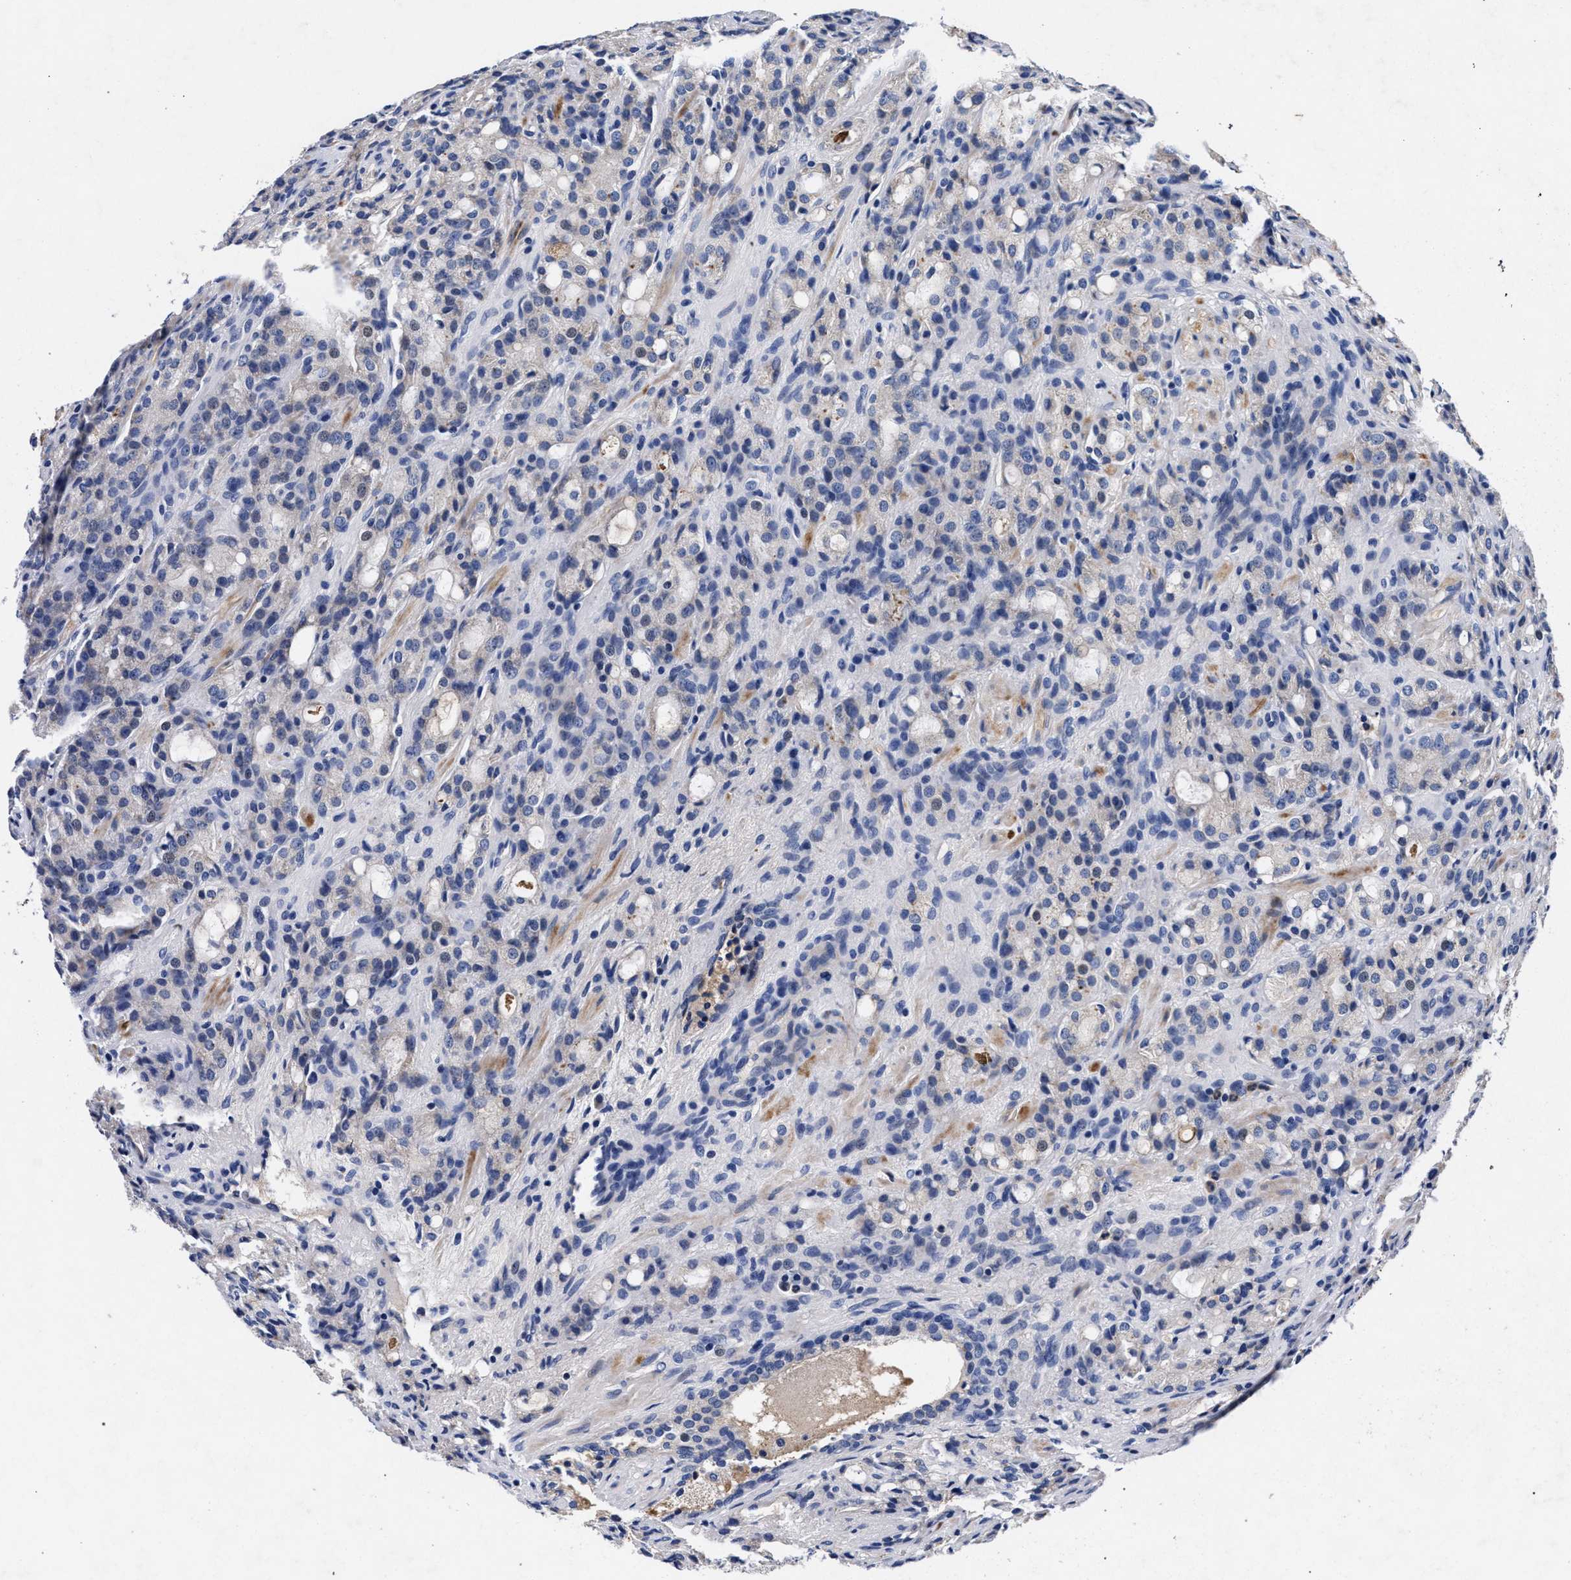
{"staining": {"intensity": "negative", "quantity": "none", "location": "none"}, "tissue": "prostate cancer", "cell_type": "Tumor cells", "image_type": "cancer", "snomed": [{"axis": "morphology", "description": "Adenocarcinoma, High grade"}, {"axis": "topography", "description": "Prostate"}], "caption": "There is no significant positivity in tumor cells of prostate cancer (high-grade adenocarcinoma).", "gene": "HSD17B14", "patient": {"sex": "male", "age": 72}}